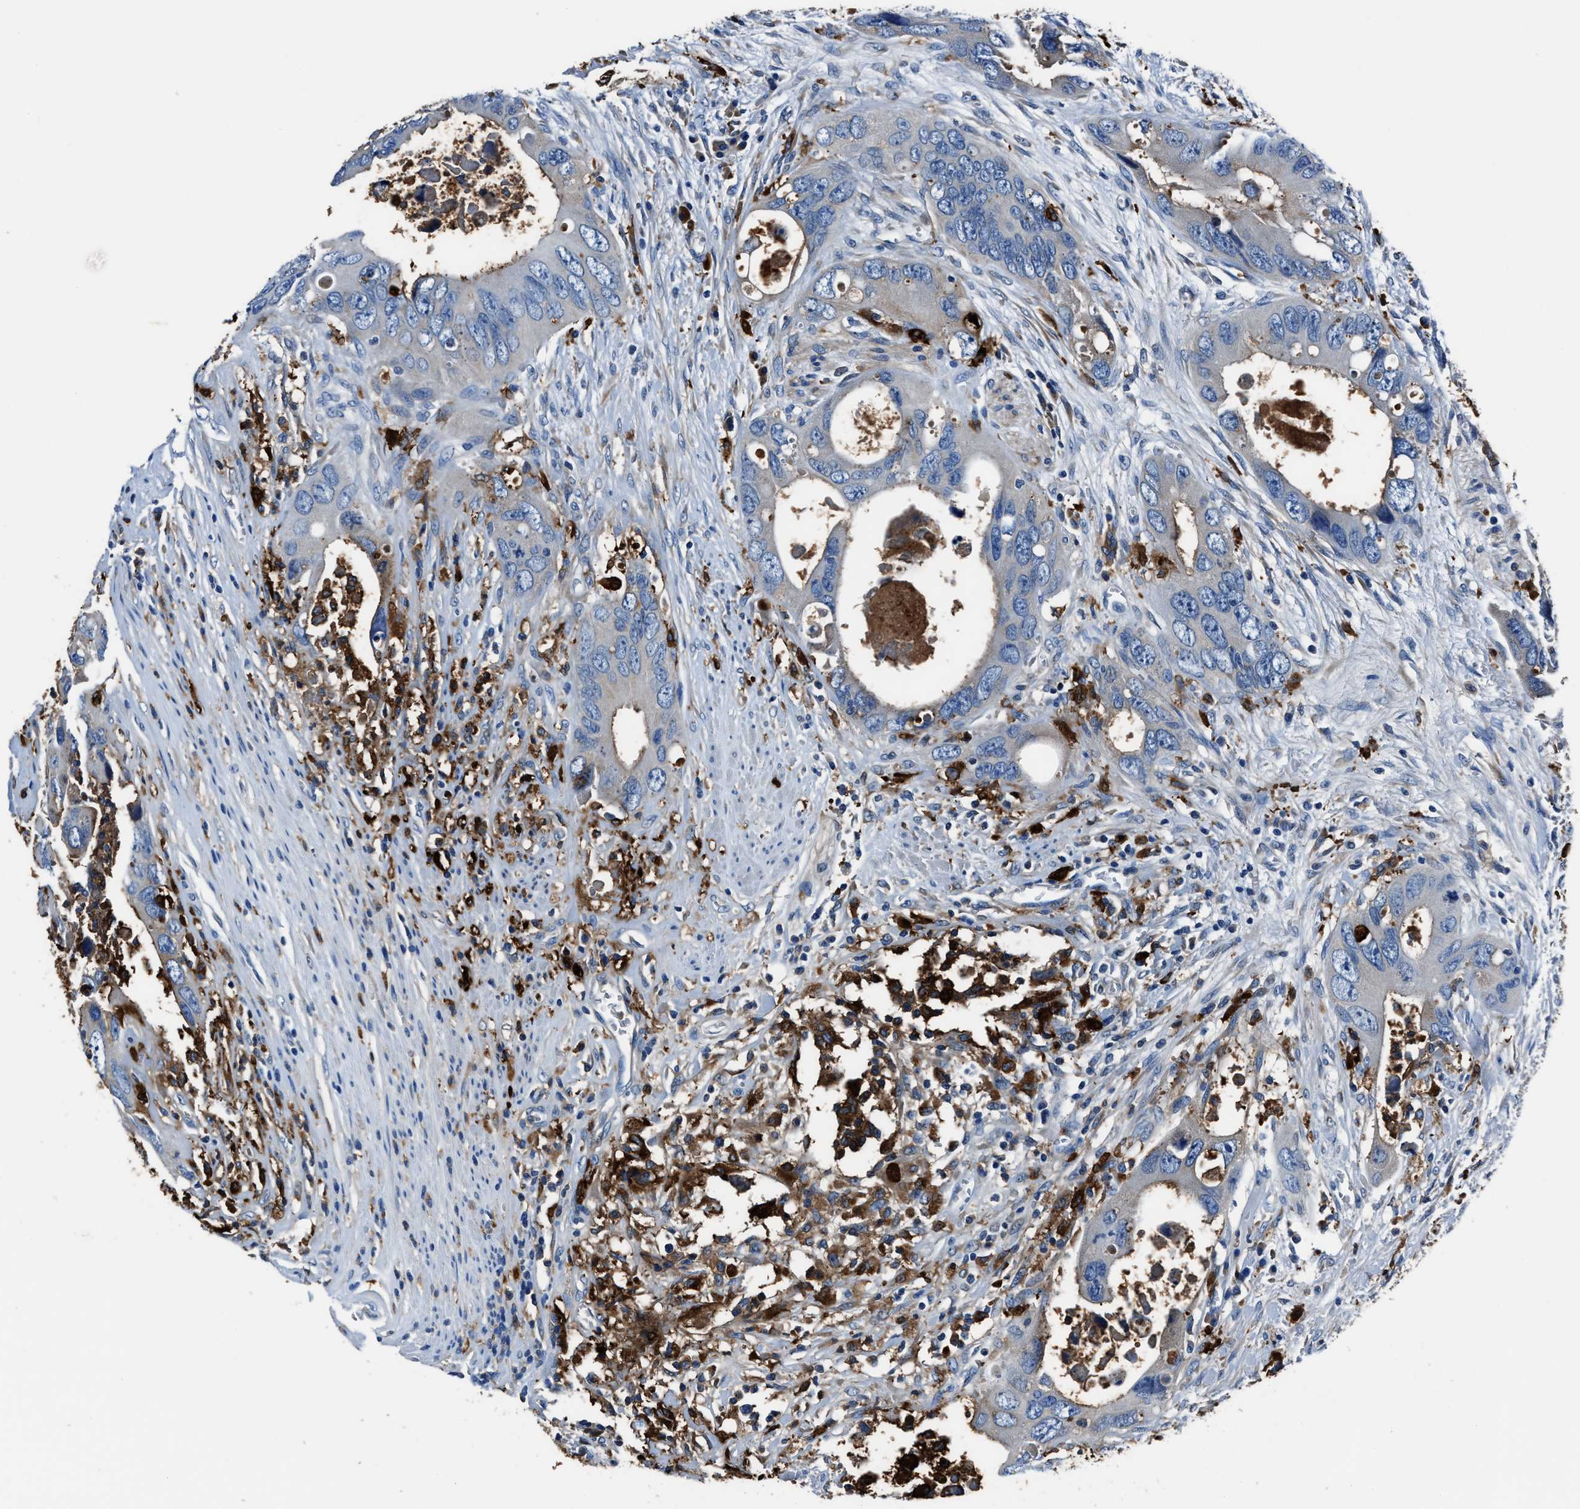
{"staining": {"intensity": "weak", "quantity": "<25%", "location": "cytoplasmic/membranous"}, "tissue": "colorectal cancer", "cell_type": "Tumor cells", "image_type": "cancer", "snomed": [{"axis": "morphology", "description": "Adenocarcinoma, NOS"}, {"axis": "topography", "description": "Rectum"}], "caption": "Human adenocarcinoma (colorectal) stained for a protein using immunohistochemistry (IHC) exhibits no staining in tumor cells.", "gene": "FTL", "patient": {"sex": "male", "age": 70}}